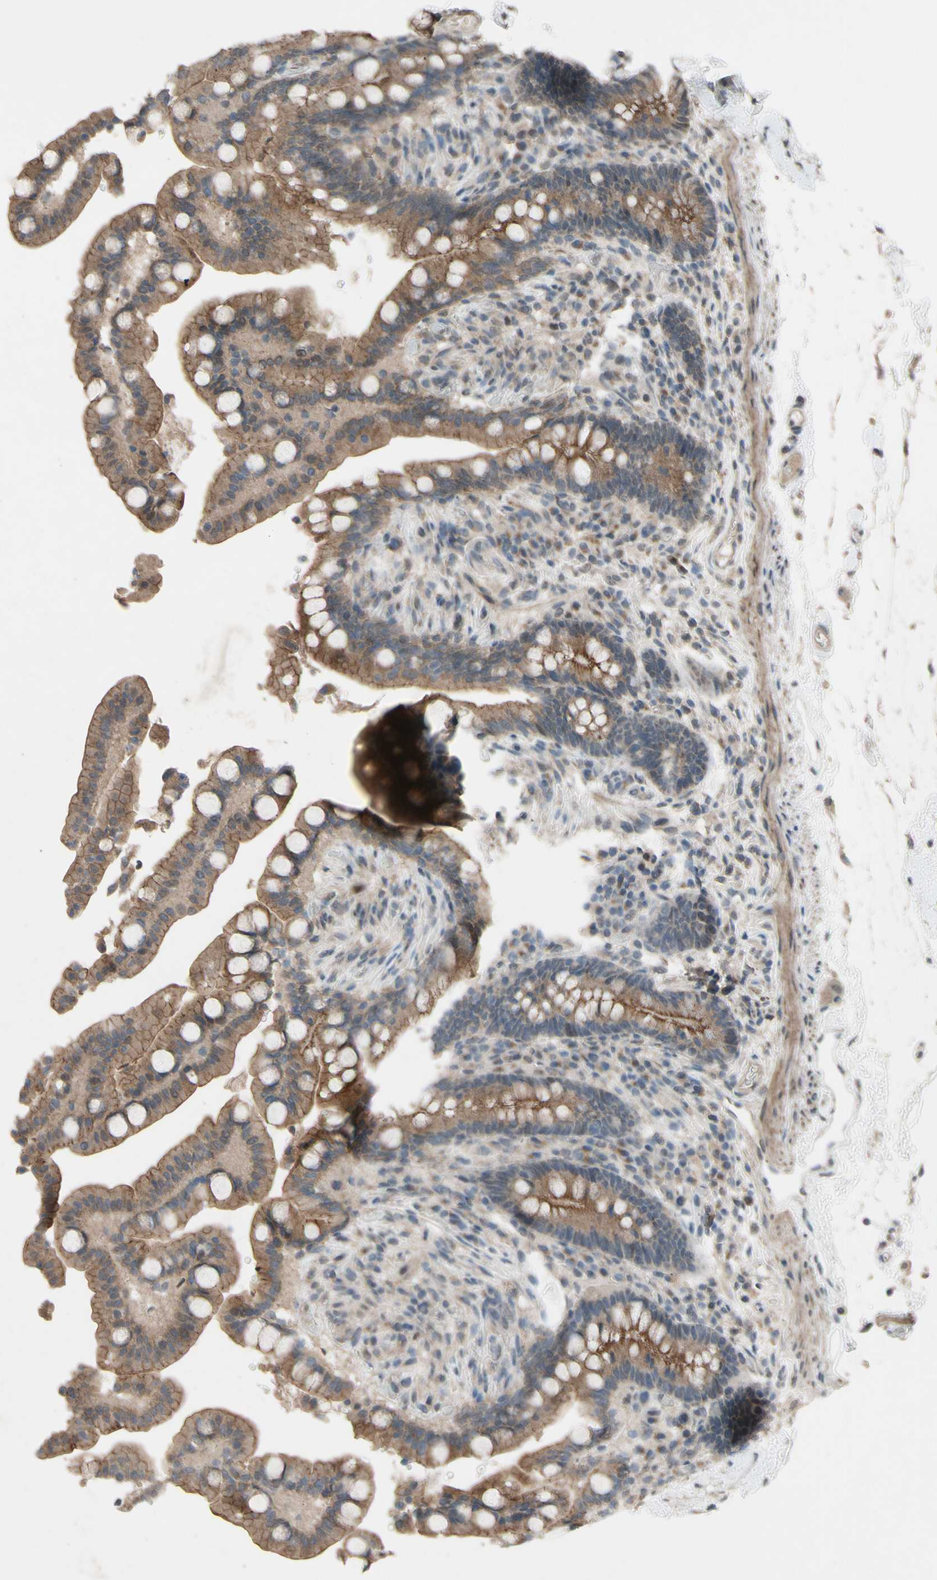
{"staining": {"intensity": "weak", "quantity": "25%-75%", "location": "cytoplasmic/membranous"}, "tissue": "colon", "cell_type": "Endothelial cells", "image_type": "normal", "snomed": [{"axis": "morphology", "description": "Normal tissue, NOS"}, {"axis": "topography", "description": "Colon"}], "caption": "Immunohistochemical staining of normal human colon displays weak cytoplasmic/membranous protein expression in about 25%-75% of endothelial cells. The protein of interest is shown in brown color, while the nuclei are stained blue.", "gene": "CDCP1", "patient": {"sex": "male", "age": 73}}